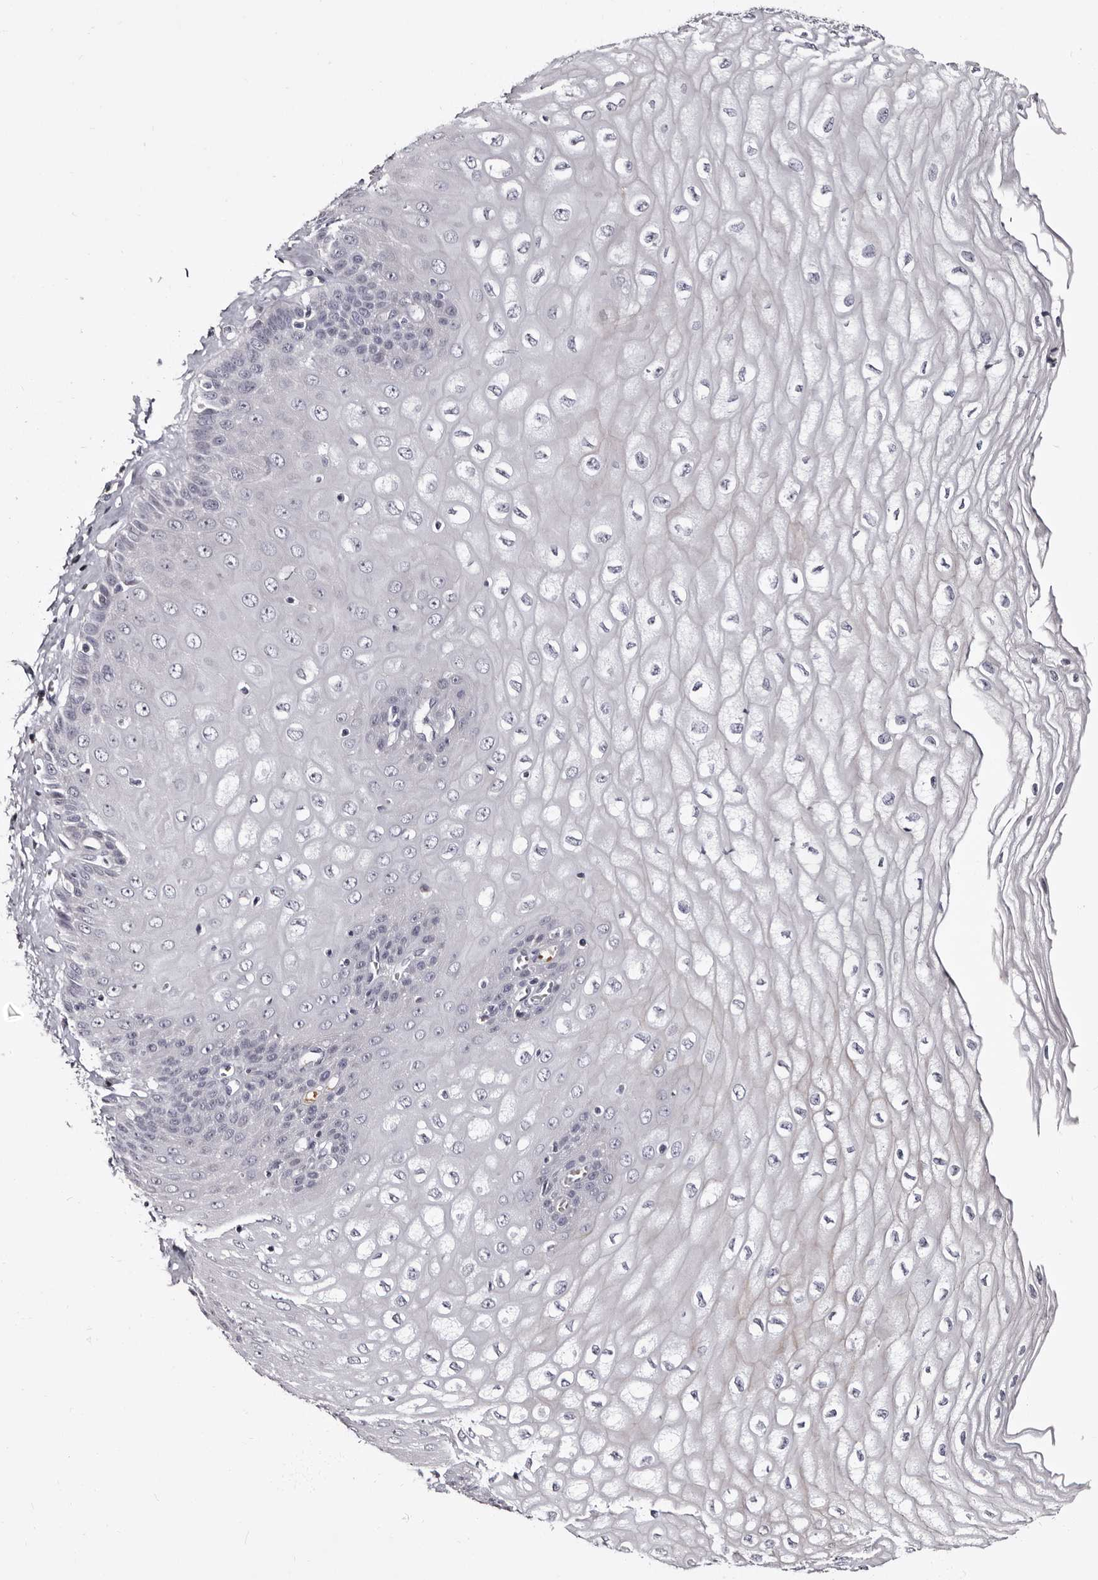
{"staining": {"intensity": "moderate", "quantity": "<25%", "location": "cytoplasmic/membranous"}, "tissue": "esophagus", "cell_type": "Squamous epithelial cells", "image_type": "normal", "snomed": [{"axis": "morphology", "description": "Normal tissue, NOS"}, {"axis": "topography", "description": "Esophagus"}], "caption": "This micrograph exhibits immunohistochemistry staining of normal esophagus, with low moderate cytoplasmic/membranous staining in approximately <25% of squamous epithelial cells.", "gene": "BPGM", "patient": {"sex": "male", "age": 60}}